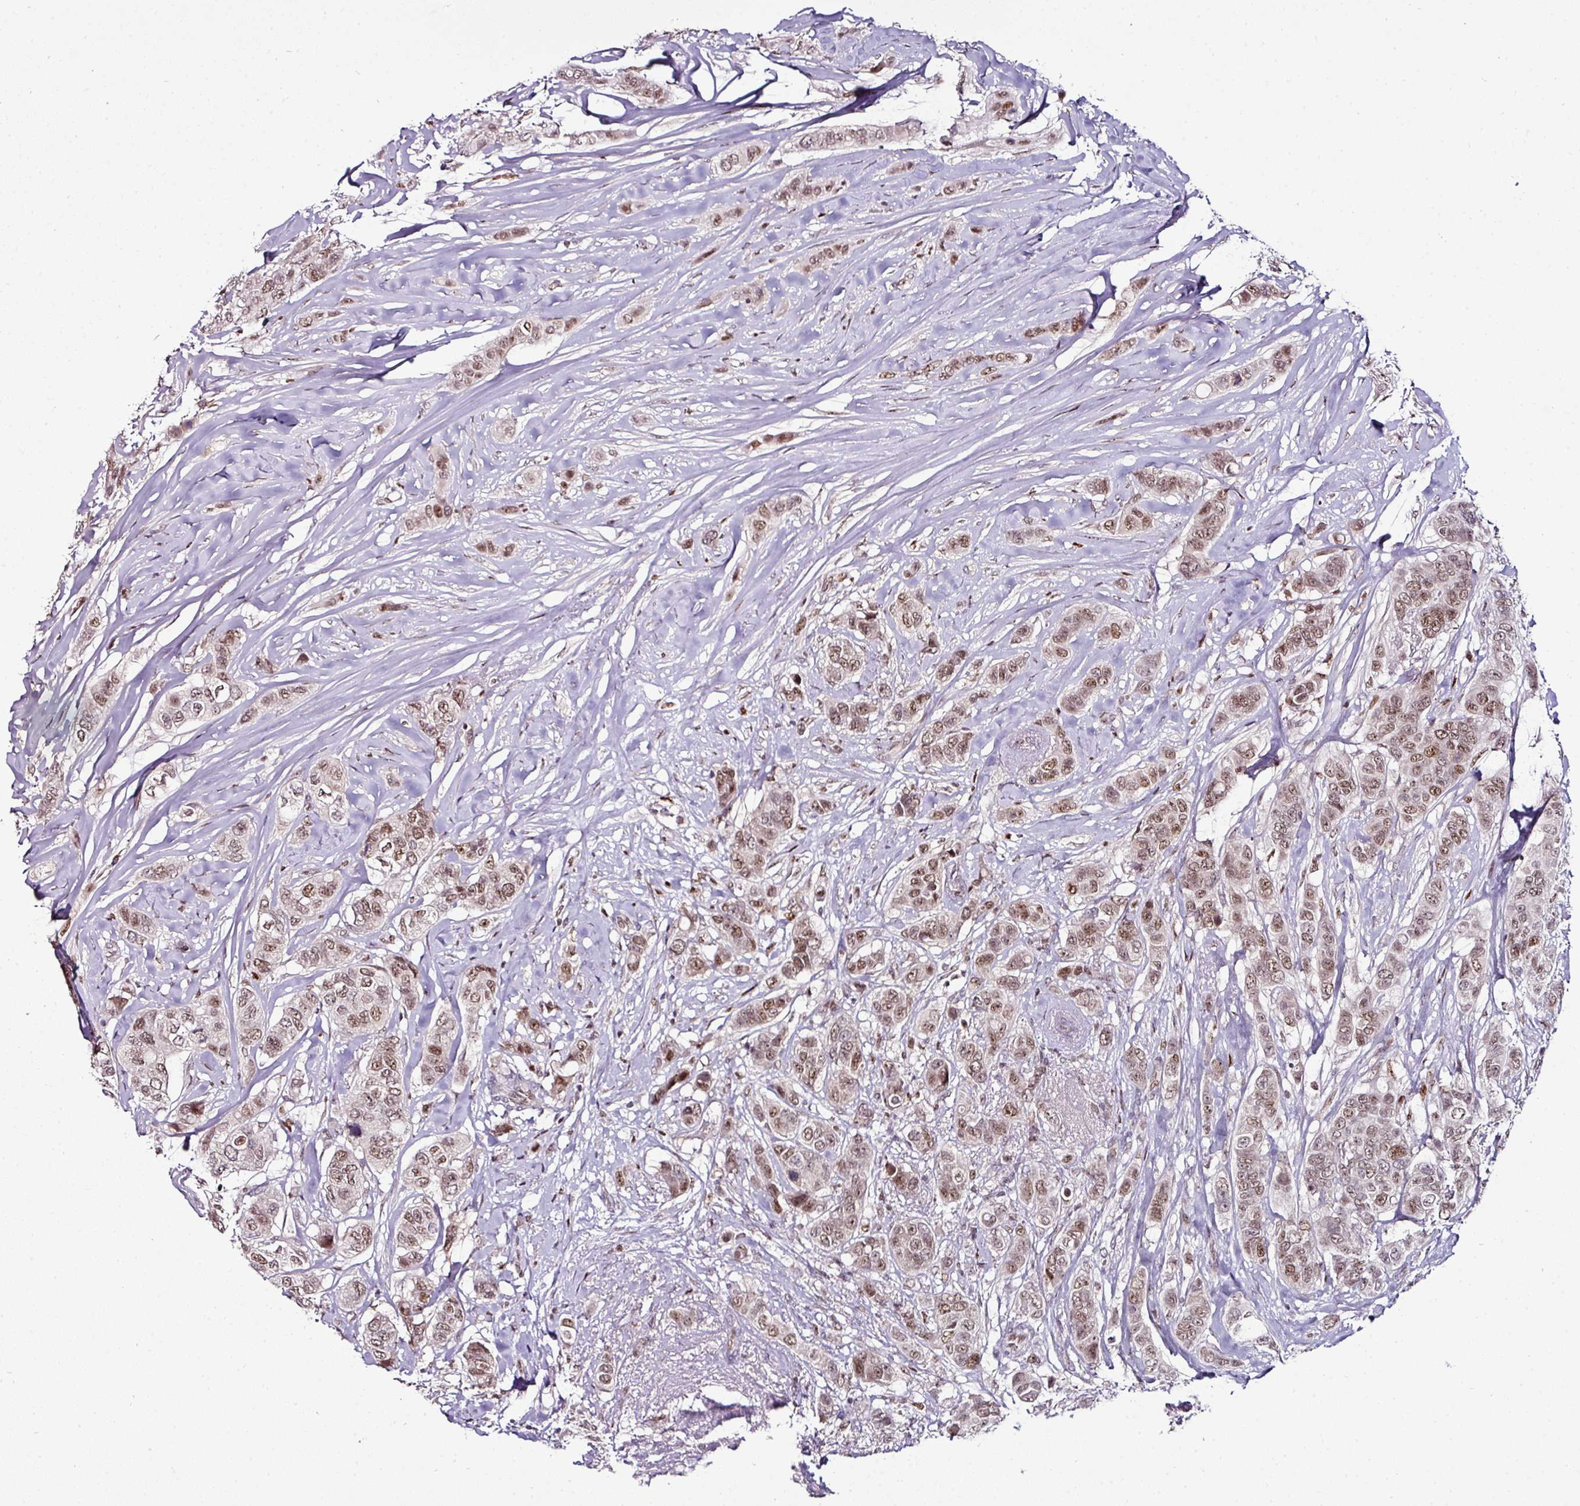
{"staining": {"intensity": "moderate", "quantity": ">75%", "location": "nuclear"}, "tissue": "breast cancer", "cell_type": "Tumor cells", "image_type": "cancer", "snomed": [{"axis": "morphology", "description": "Lobular carcinoma"}, {"axis": "topography", "description": "Breast"}], "caption": "Immunohistochemical staining of human lobular carcinoma (breast) displays medium levels of moderate nuclear staining in about >75% of tumor cells.", "gene": "KLF16", "patient": {"sex": "female", "age": 51}}